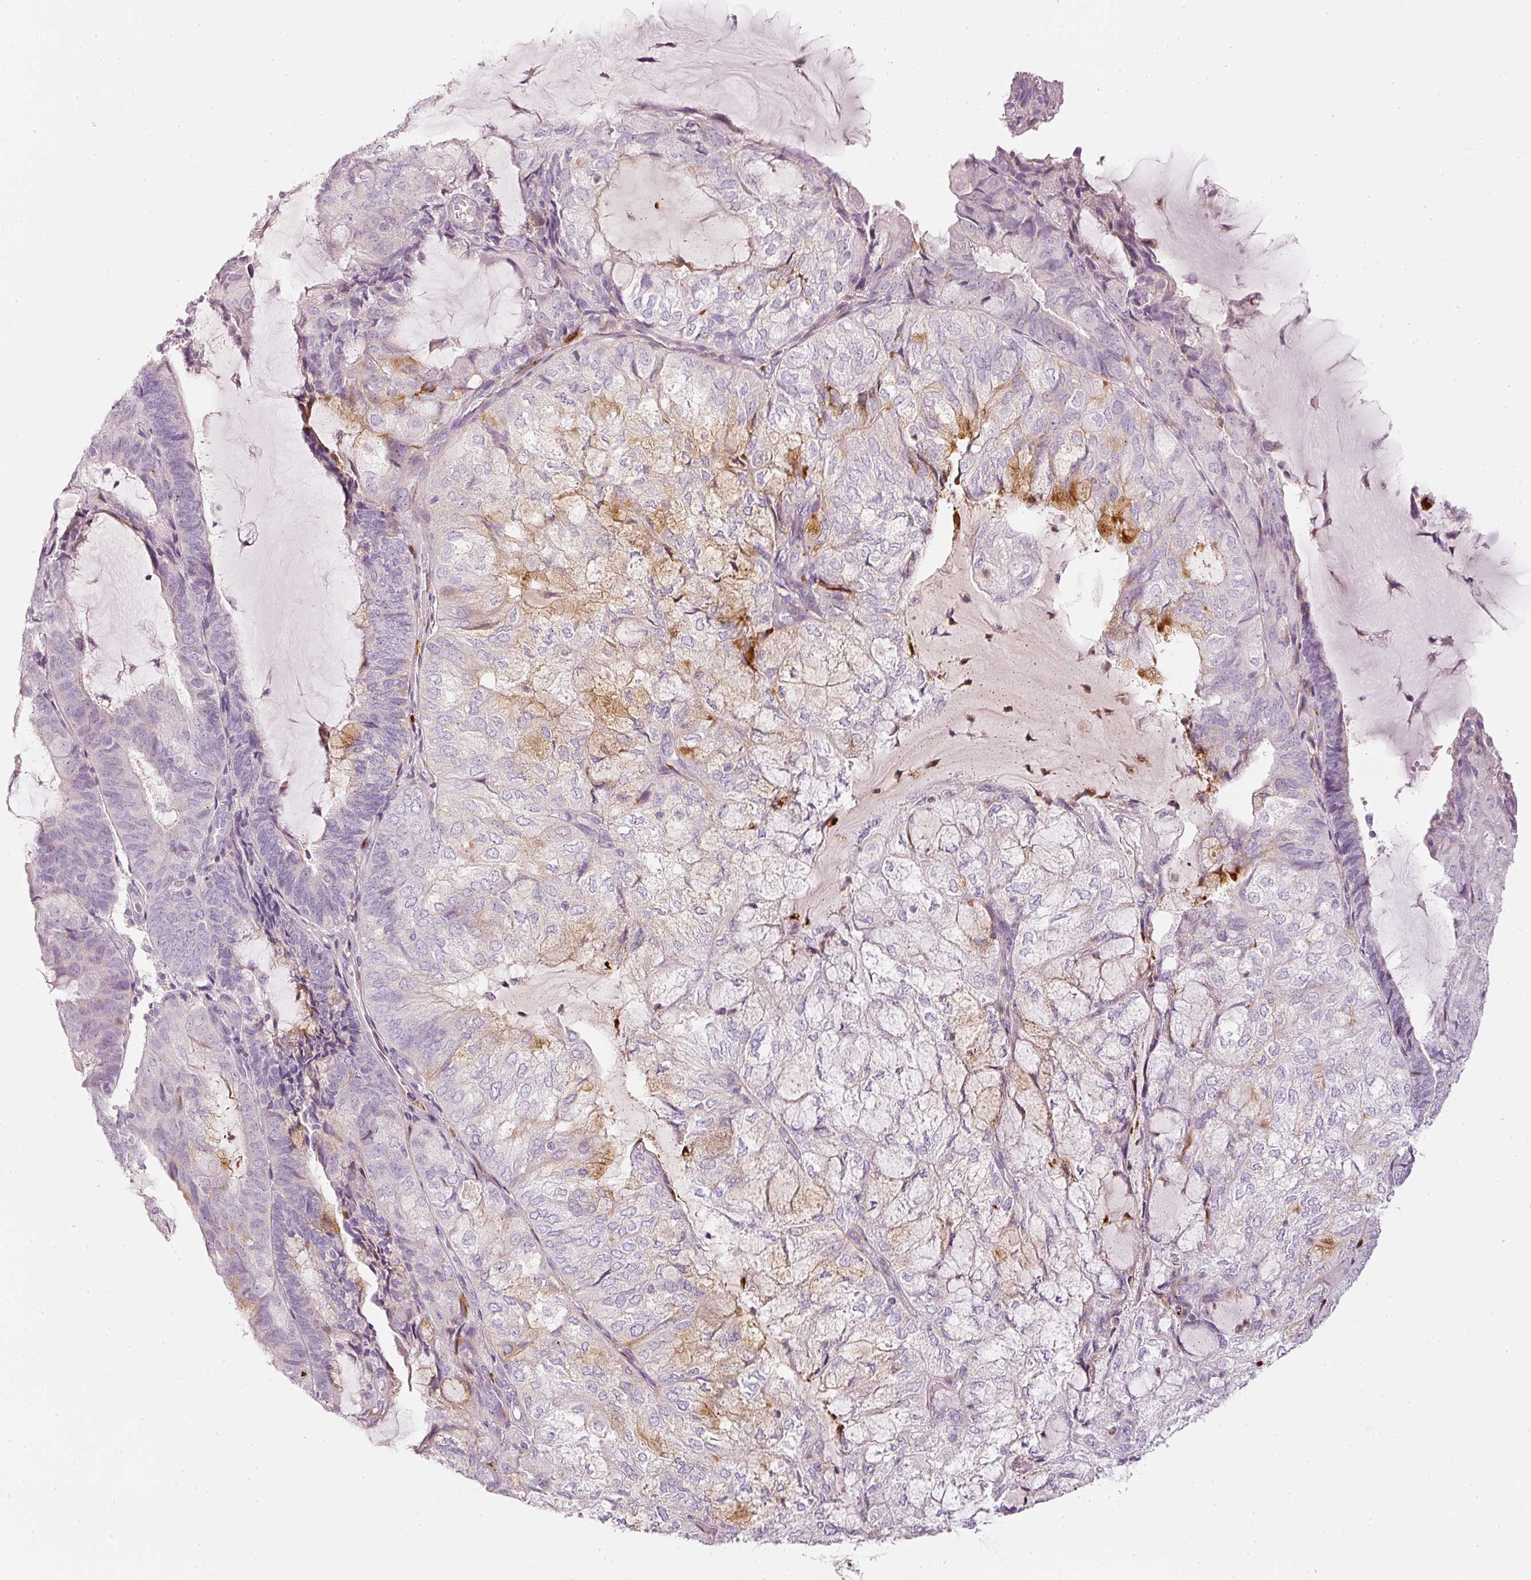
{"staining": {"intensity": "moderate", "quantity": "<25%", "location": "cytoplasmic/membranous"}, "tissue": "endometrial cancer", "cell_type": "Tumor cells", "image_type": "cancer", "snomed": [{"axis": "morphology", "description": "Adenocarcinoma, NOS"}, {"axis": "topography", "description": "Endometrium"}], "caption": "Immunohistochemistry (IHC) micrograph of neoplastic tissue: endometrial cancer (adenocarcinoma) stained using immunohistochemistry (IHC) reveals low levels of moderate protein expression localized specifically in the cytoplasmic/membranous of tumor cells, appearing as a cytoplasmic/membranous brown color.", "gene": "LECT2", "patient": {"sex": "female", "age": 81}}